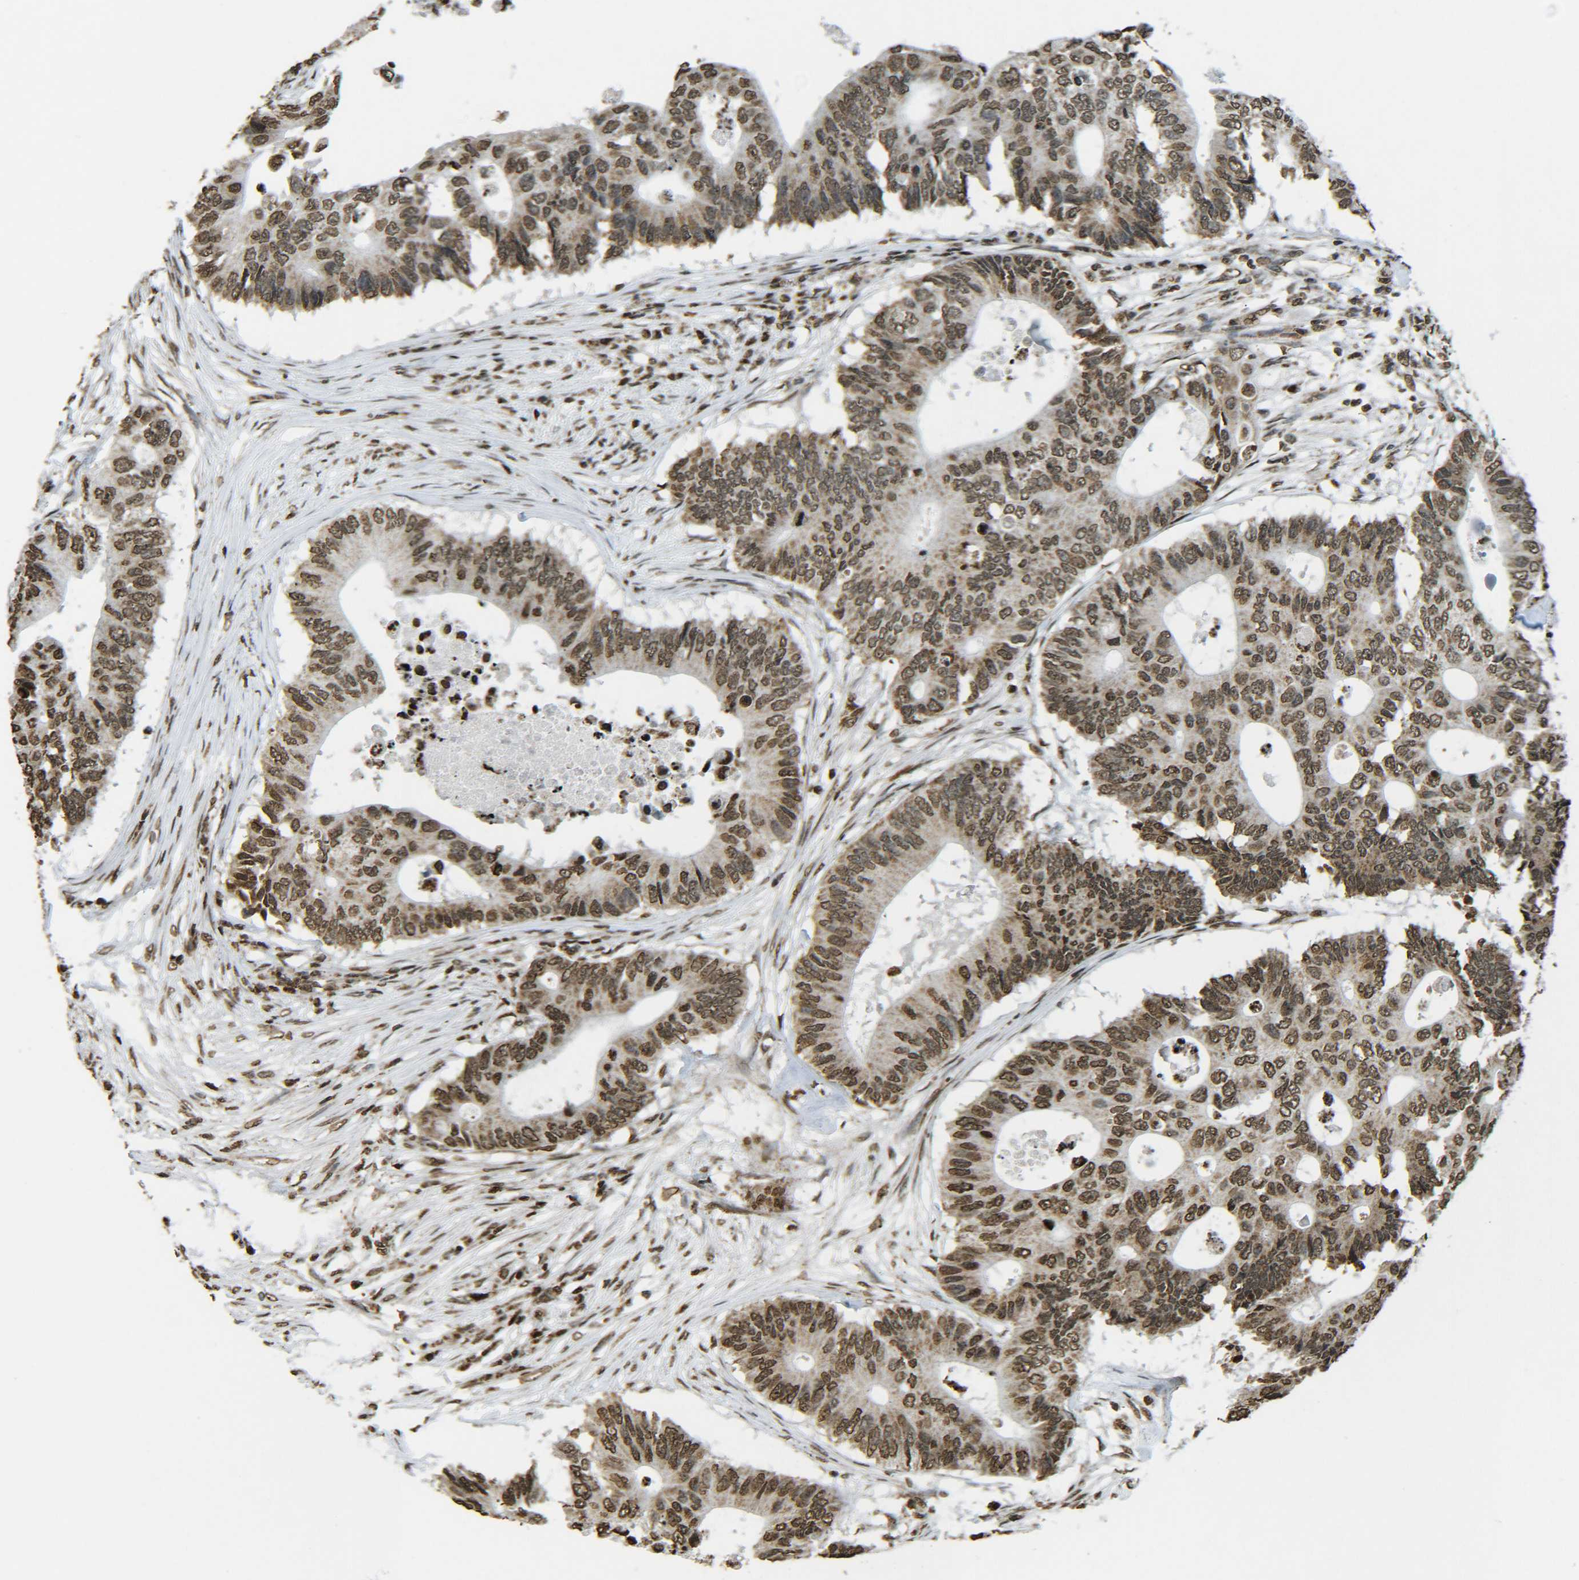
{"staining": {"intensity": "moderate", "quantity": ">75%", "location": "cytoplasmic/membranous,nuclear"}, "tissue": "colorectal cancer", "cell_type": "Tumor cells", "image_type": "cancer", "snomed": [{"axis": "morphology", "description": "Adenocarcinoma, NOS"}, {"axis": "topography", "description": "Colon"}], "caption": "The histopathology image displays immunohistochemical staining of colorectal cancer. There is moderate cytoplasmic/membranous and nuclear expression is seen in about >75% of tumor cells.", "gene": "NEUROG2", "patient": {"sex": "male", "age": 71}}